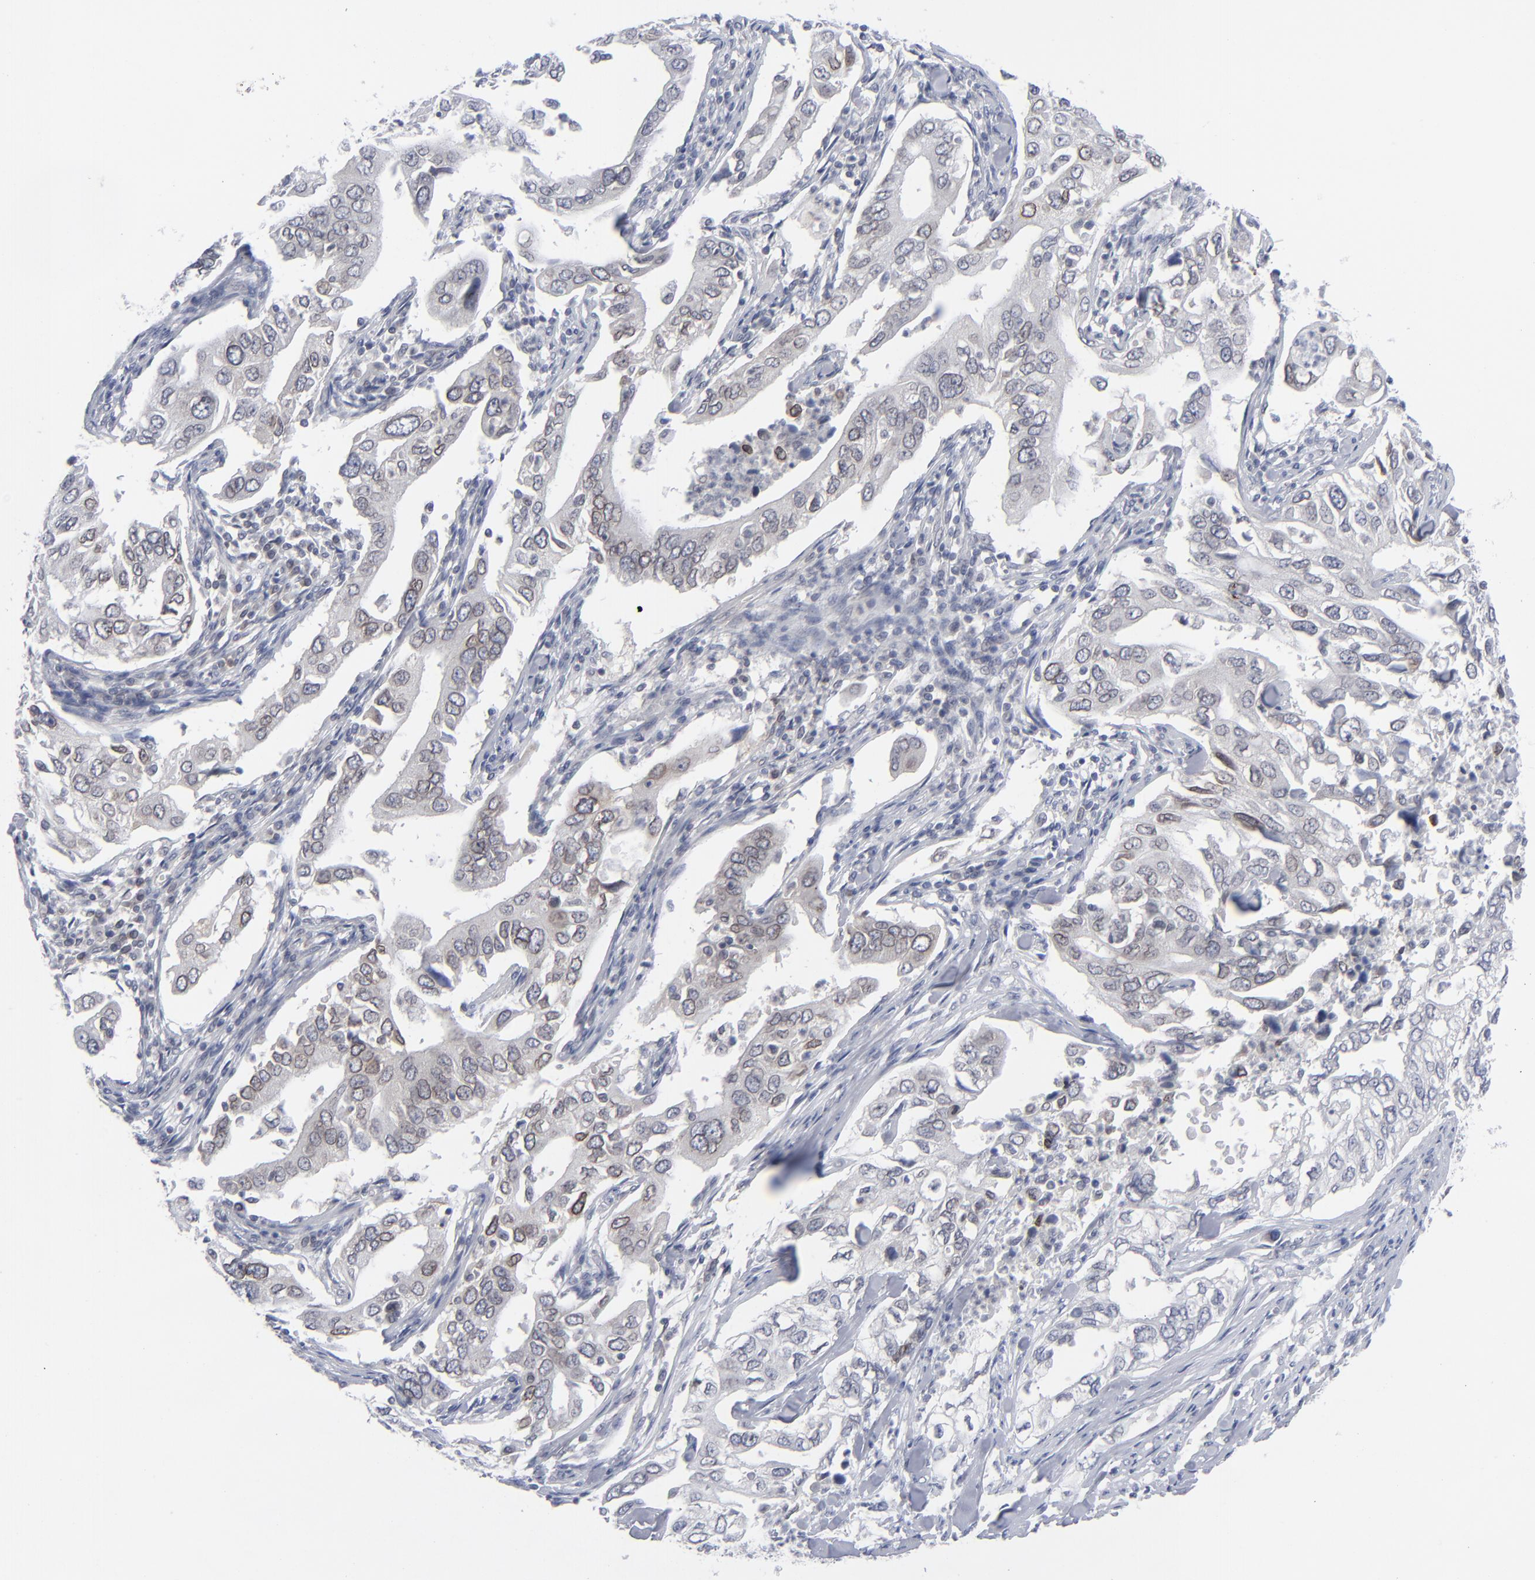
{"staining": {"intensity": "negative", "quantity": "none", "location": "none"}, "tissue": "lung cancer", "cell_type": "Tumor cells", "image_type": "cancer", "snomed": [{"axis": "morphology", "description": "Adenocarcinoma, NOS"}, {"axis": "topography", "description": "Lung"}], "caption": "Immunohistochemical staining of human lung adenocarcinoma demonstrates no significant staining in tumor cells. (DAB (3,3'-diaminobenzidine) immunohistochemistry, high magnification).", "gene": "NUP88", "patient": {"sex": "male", "age": 48}}